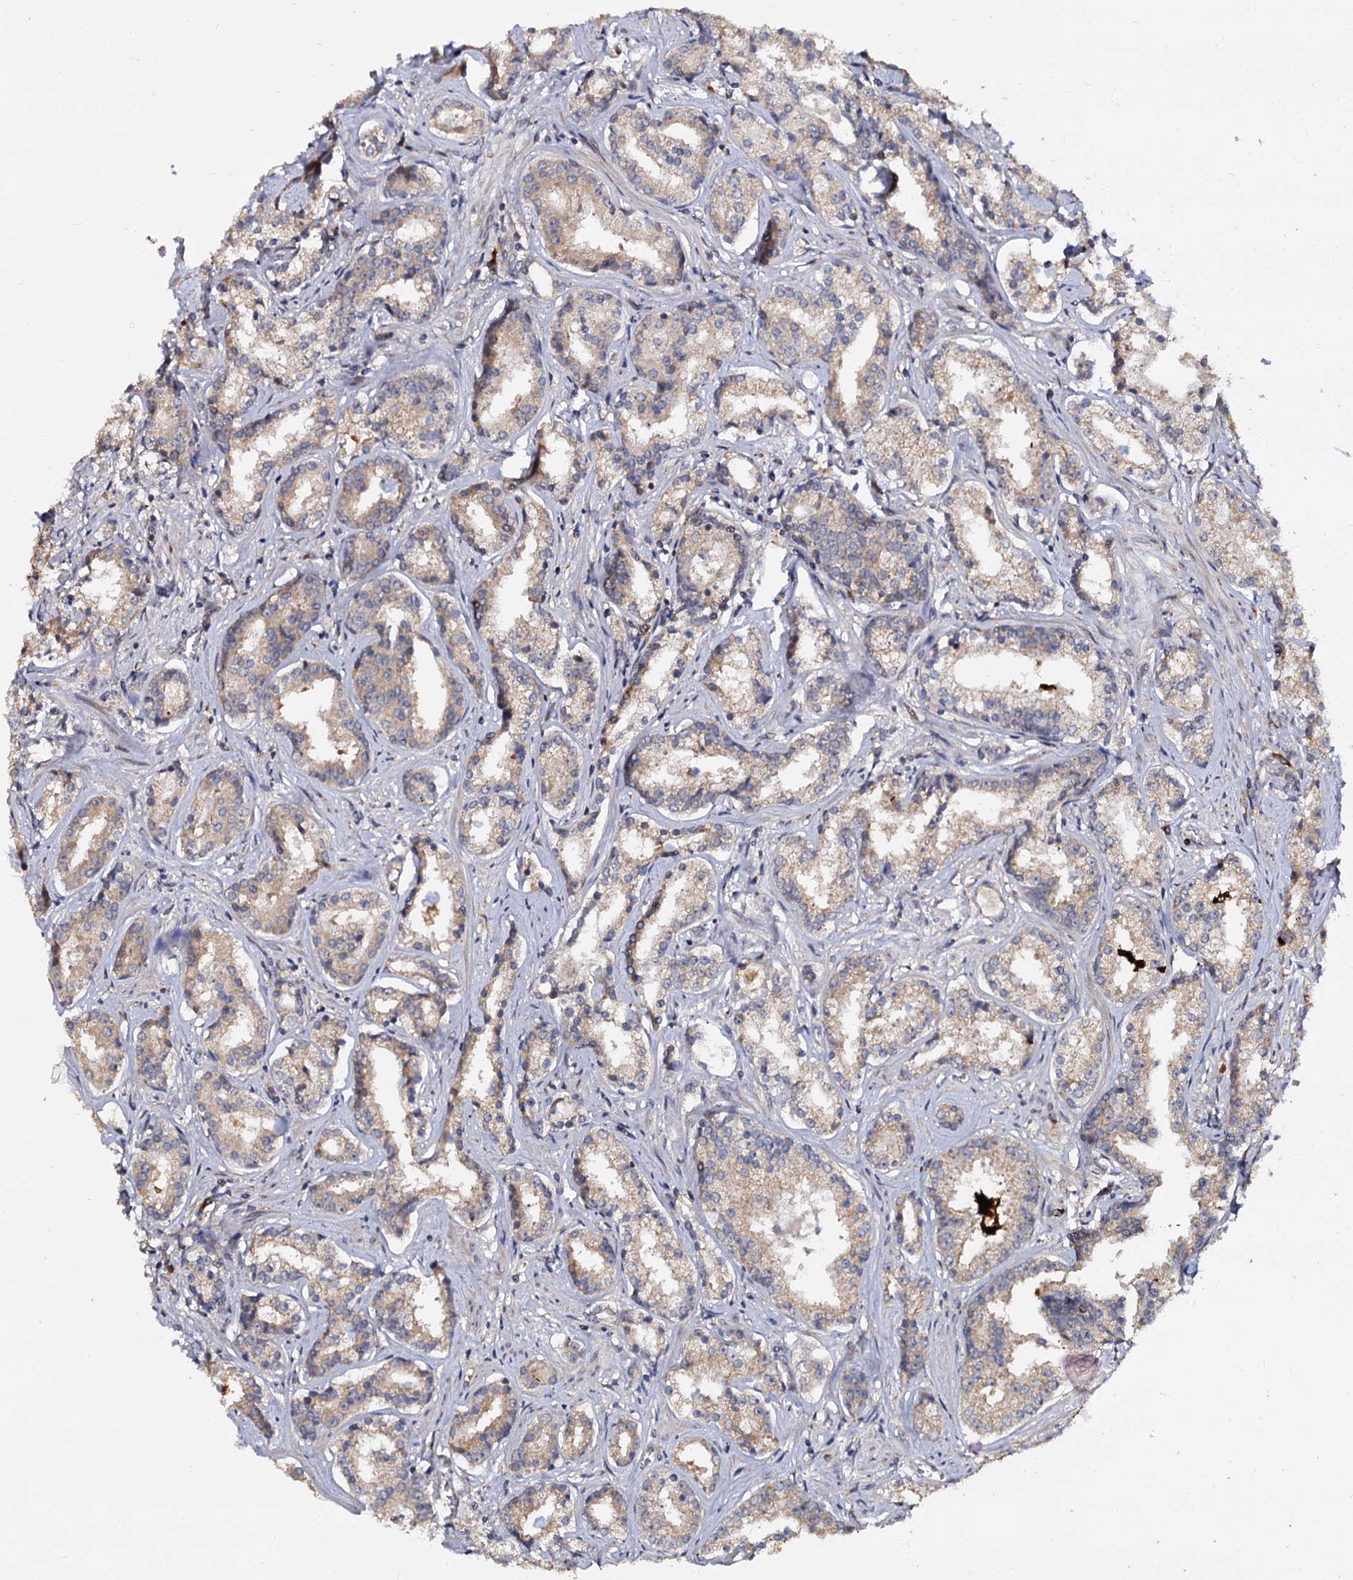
{"staining": {"intensity": "weak", "quantity": ">75%", "location": "cytoplasmic/membranous"}, "tissue": "prostate cancer", "cell_type": "Tumor cells", "image_type": "cancer", "snomed": [{"axis": "morphology", "description": "Adenocarcinoma, High grade"}, {"axis": "topography", "description": "Prostate"}], "caption": "About >75% of tumor cells in human high-grade adenocarcinoma (prostate) demonstrate weak cytoplasmic/membranous protein positivity as visualized by brown immunohistochemical staining.", "gene": "WWC3", "patient": {"sex": "male", "age": 58}}